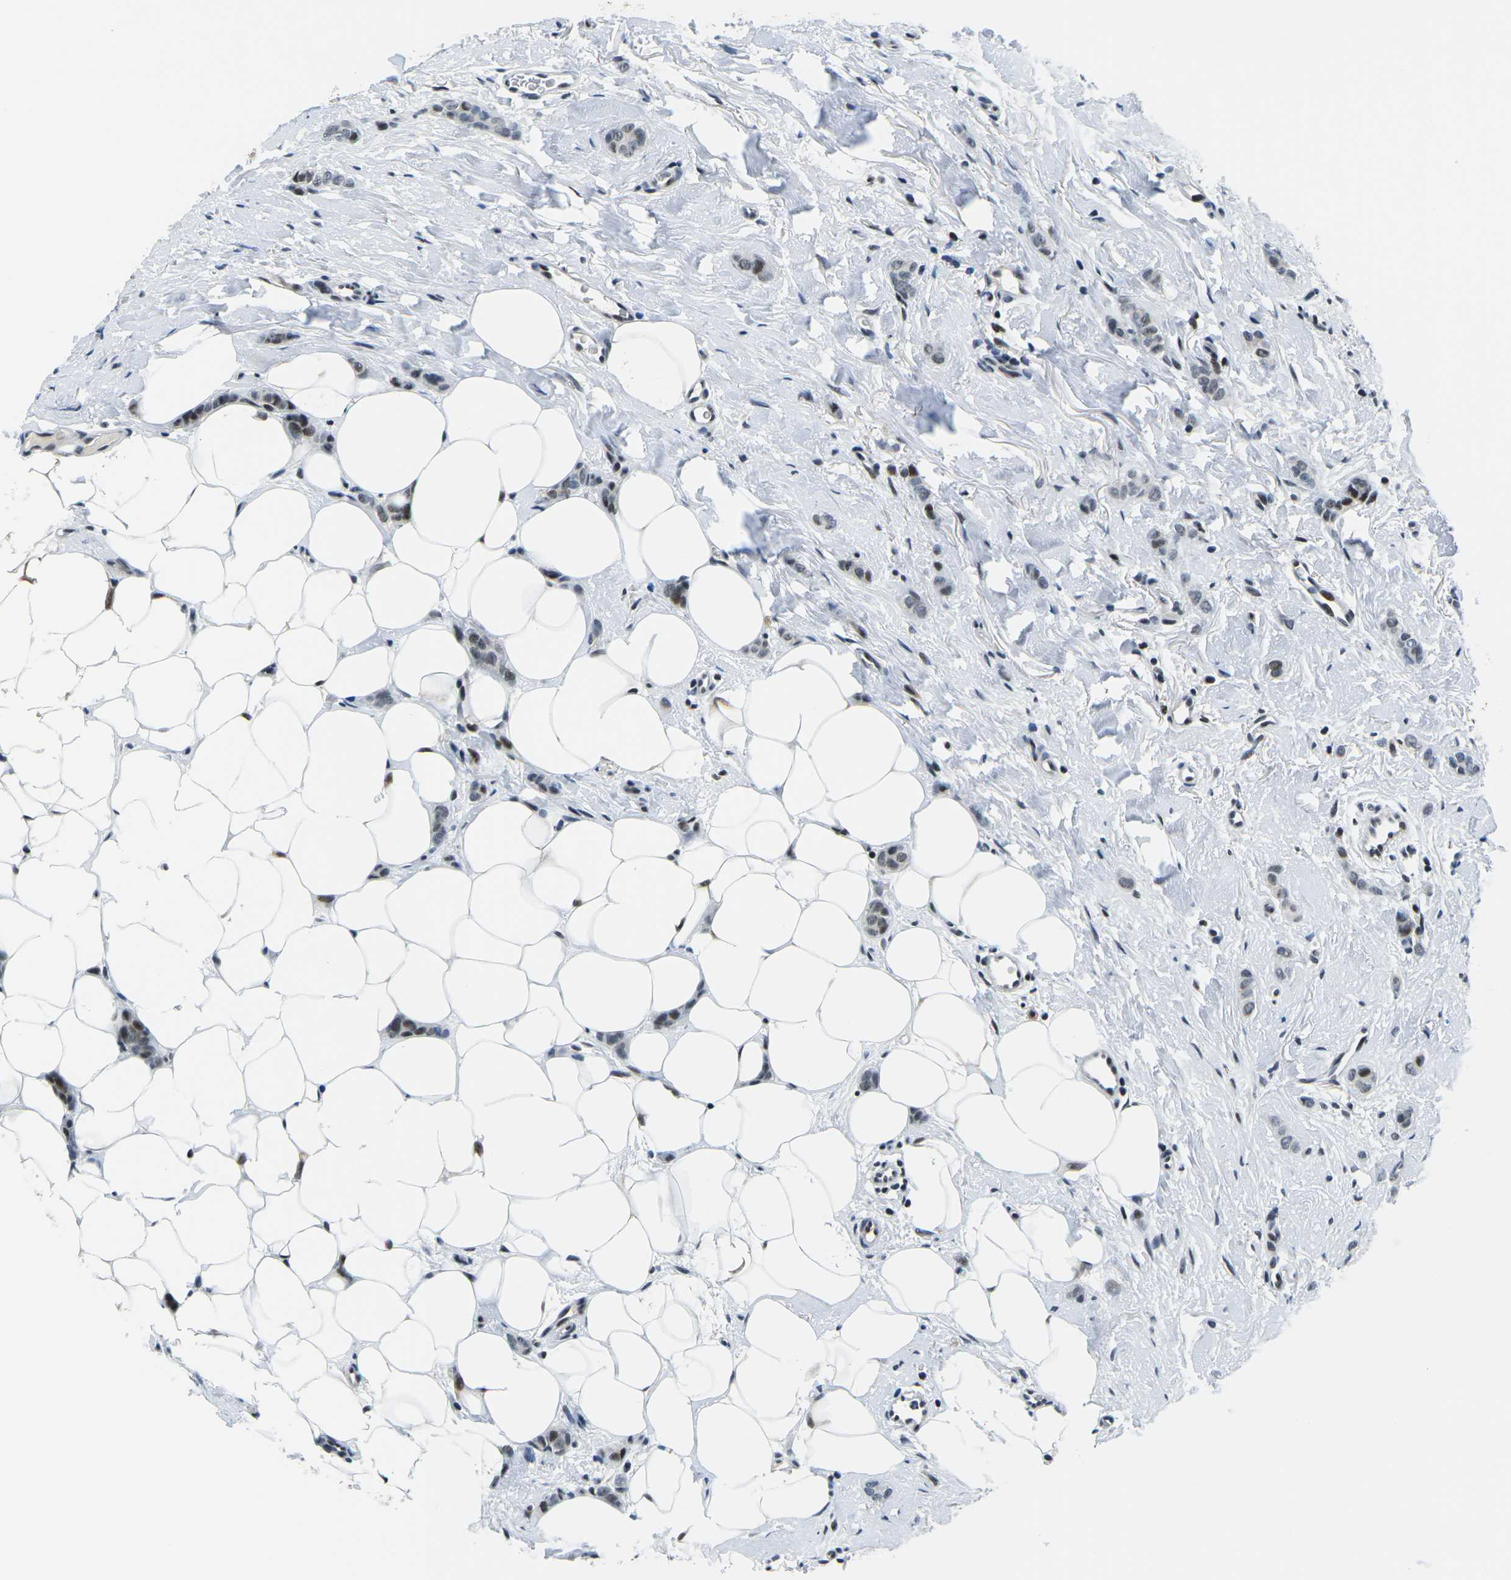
{"staining": {"intensity": "weak", "quantity": "<25%", "location": "nuclear"}, "tissue": "breast cancer", "cell_type": "Tumor cells", "image_type": "cancer", "snomed": [{"axis": "morphology", "description": "Lobular carcinoma"}, {"axis": "topography", "description": "Skin"}, {"axis": "topography", "description": "Breast"}], "caption": "High magnification brightfield microscopy of breast lobular carcinoma stained with DAB (brown) and counterstained with hematoxylin (blue): tumor cells show no significant expression.", "gene": "PRPF8", "patient": {"sex": "female", "age": 46}}